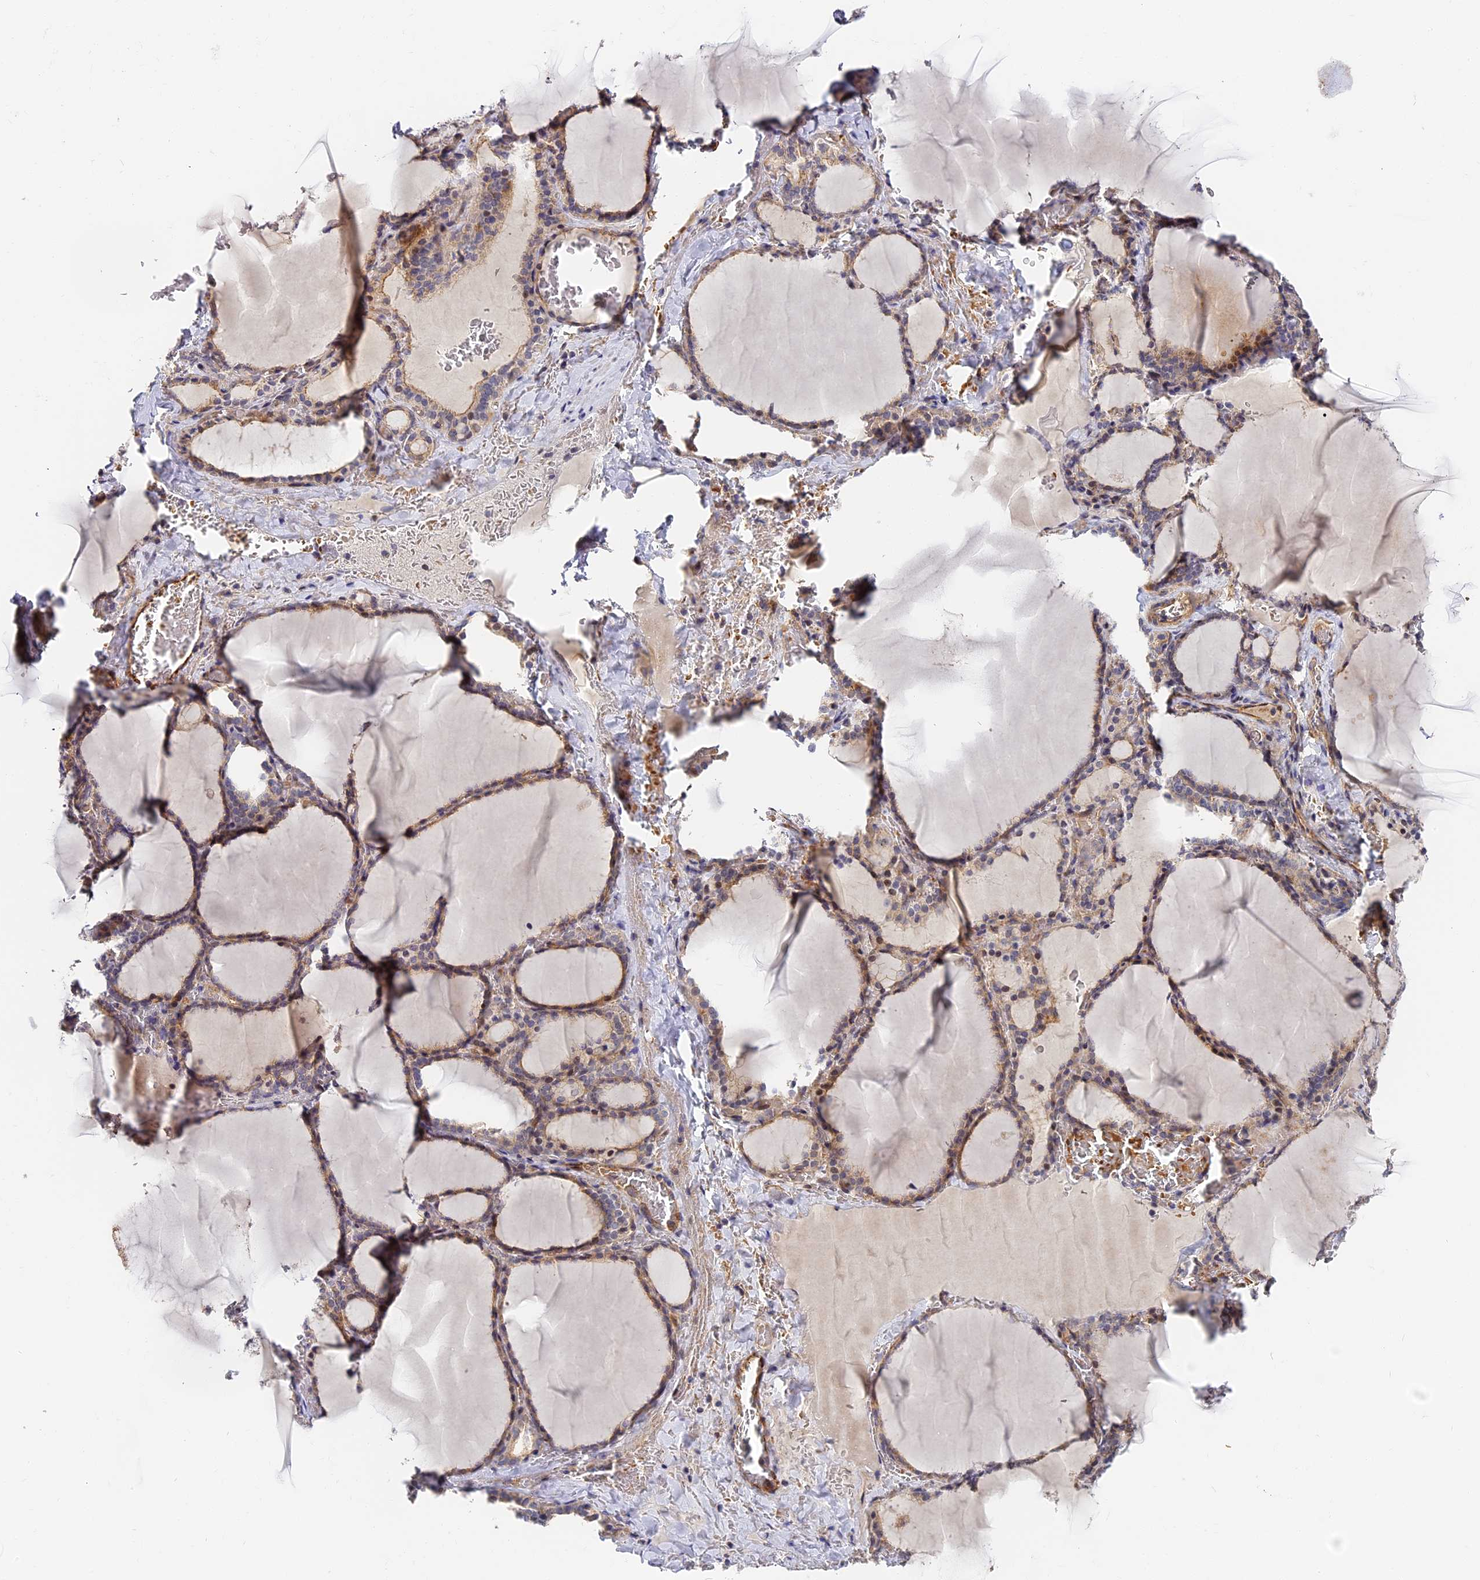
{"staining": {"intensity": "weak", "quantity": "25%-75%", "location": "cytoplasmic/membranous"}, "tissue": "thyroid gland", "cell_type": "Glandular cells", "image_type": "normal", "snomed": [{"axis": "morphology", "description": "Normal tissue, NOS"}, {"axis": "topography", "description": "Thyroid gland"}], "caption": "Immunohistochemistry (IHC) of benign thyroid gland demonstrates low levels of weak cytoplasmic/membranous staining in about 25%-75% of glandular cells. The staining was performed using DAB (3,3'-diaminobenzidine), with brown indicating positive protein expression. Nuclei are stained blue with hematoxylin.", "gene": "MISP3", "patient": {"sex": "female", "age": 39}}